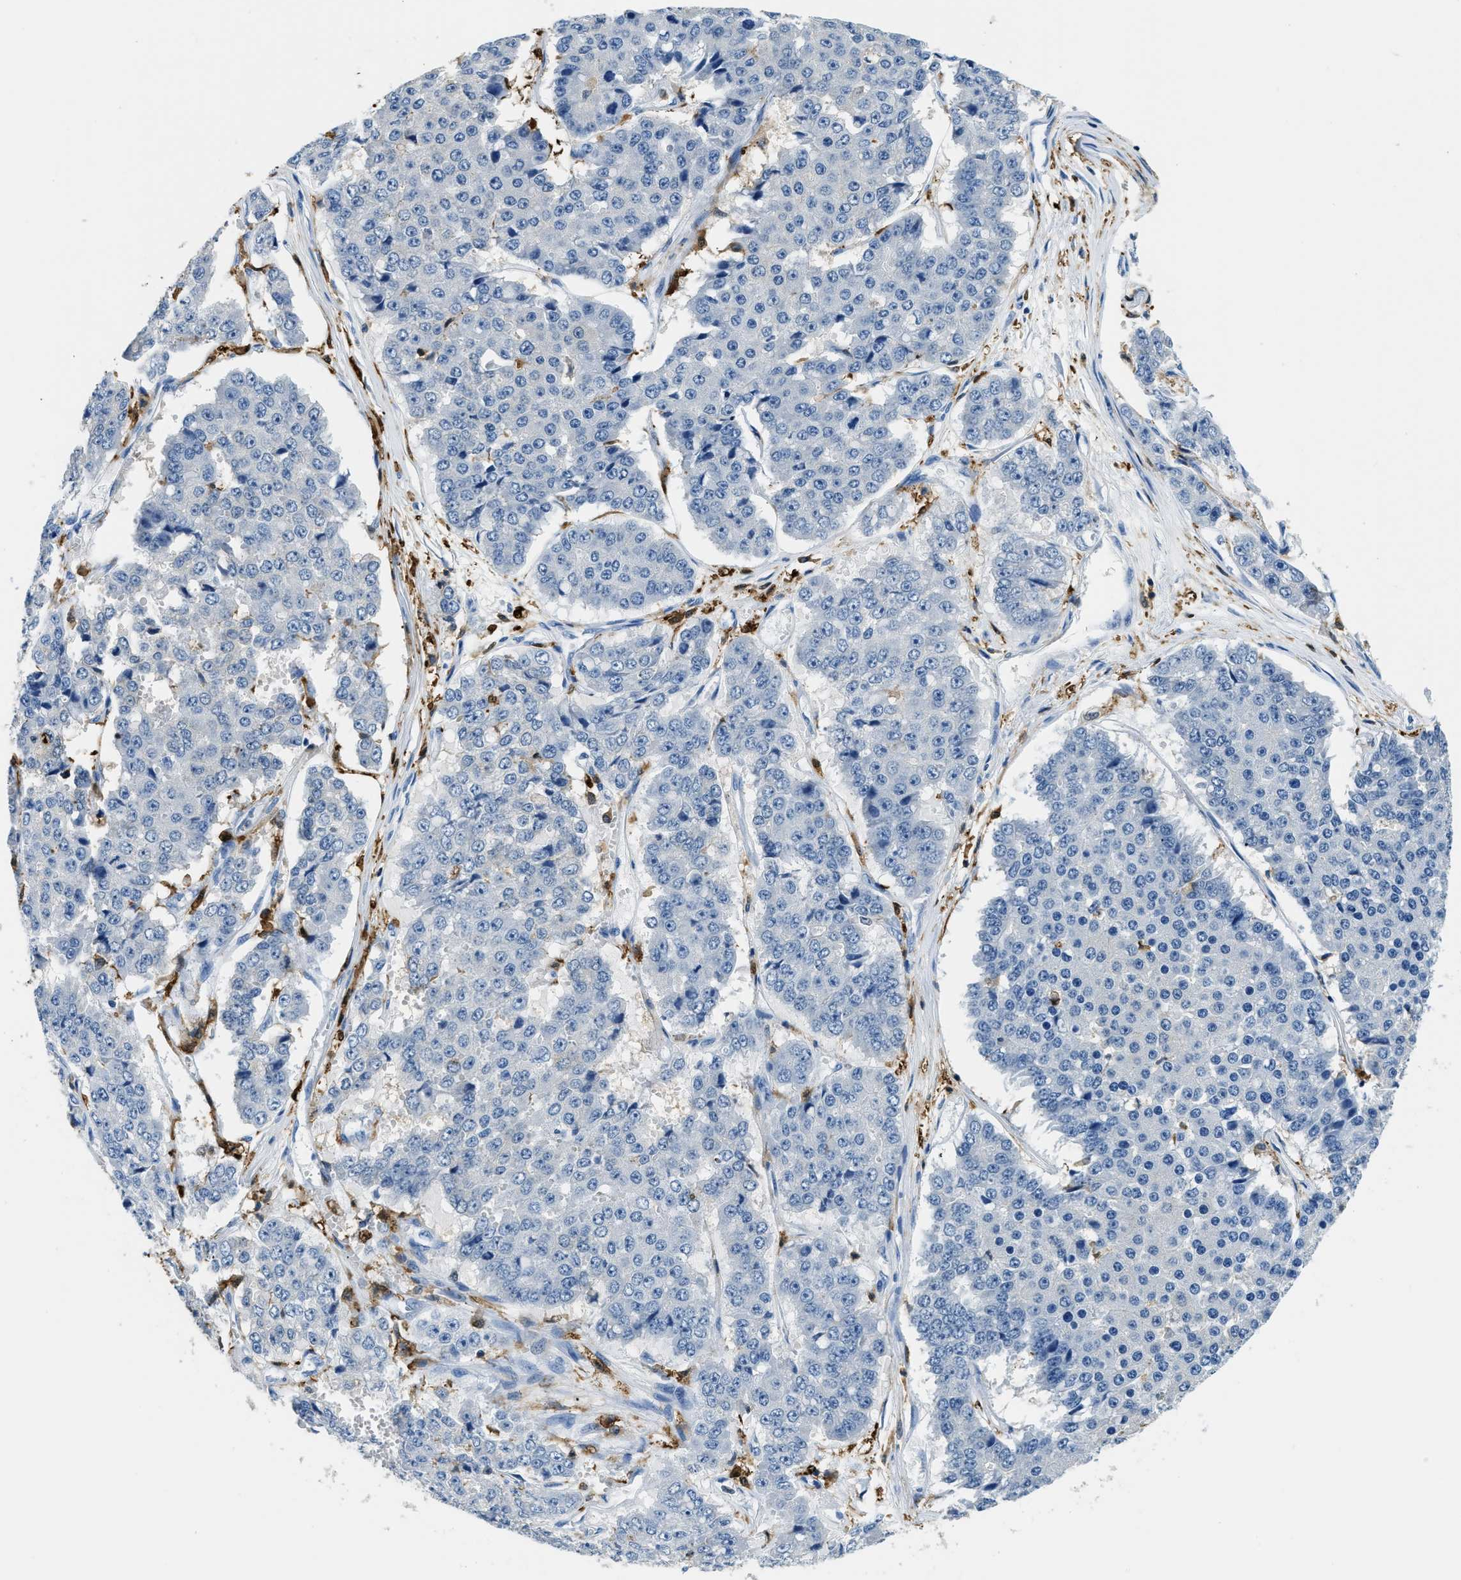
{"staining": {"intensity": "negative", "quantity": "none", "location": "none"}, "tissue": "pancreatic cancer", "cell_type": "Tumor cells", "image_type": "cancer", "snomed": [{"axis": "morphology", "description": "Adenocarcinoma, NOS"}, {"axis": "topography", "description": "Pancreas"}], "caption": "This photomicrograph is of adenocarcinoma (pancreatic) stained with immunohistochemistry (IHC) to label a protein in brown with the nuclei are counter-stained blue. There is no expression in tumor cells.", "gene": "CAPG", "patient": {"sex": "male", "age": 50}}